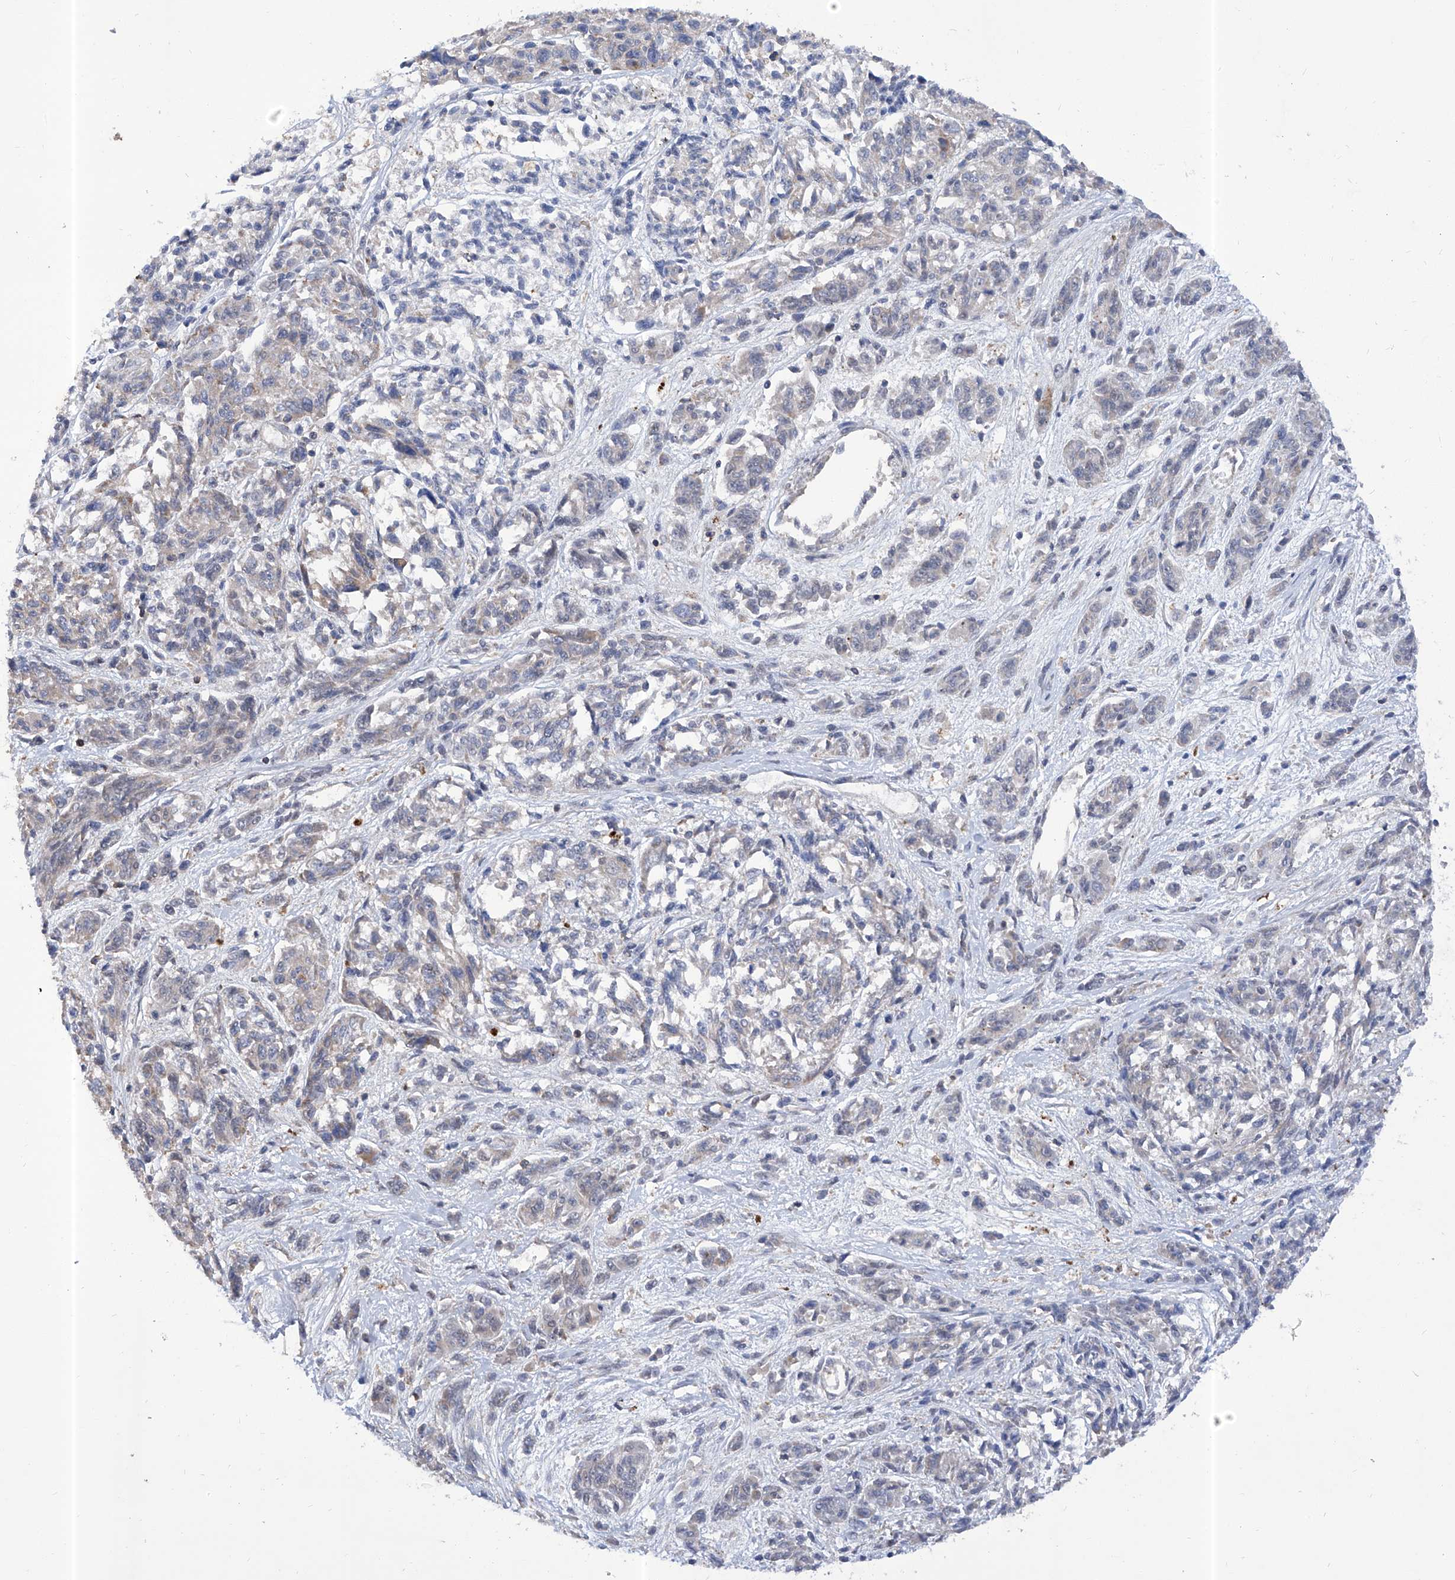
{"staining": {"intensity": "negative", "quantity": "none", "location": "none"}, "tissue": "melanoma", "cell_type": "Tumor cells", "image_type": "cancer", "snomed": [{"axis": "morphology", "description": "Malignant melanoma, NOS"}, {"axis": "topography", "description": "Skin"}], "caption": "Melanoma stained for a protein using IHC reveals no positivity tumor cells.", "gene": "KIFC2", "patient": {"sex": "male", "age": 53}}